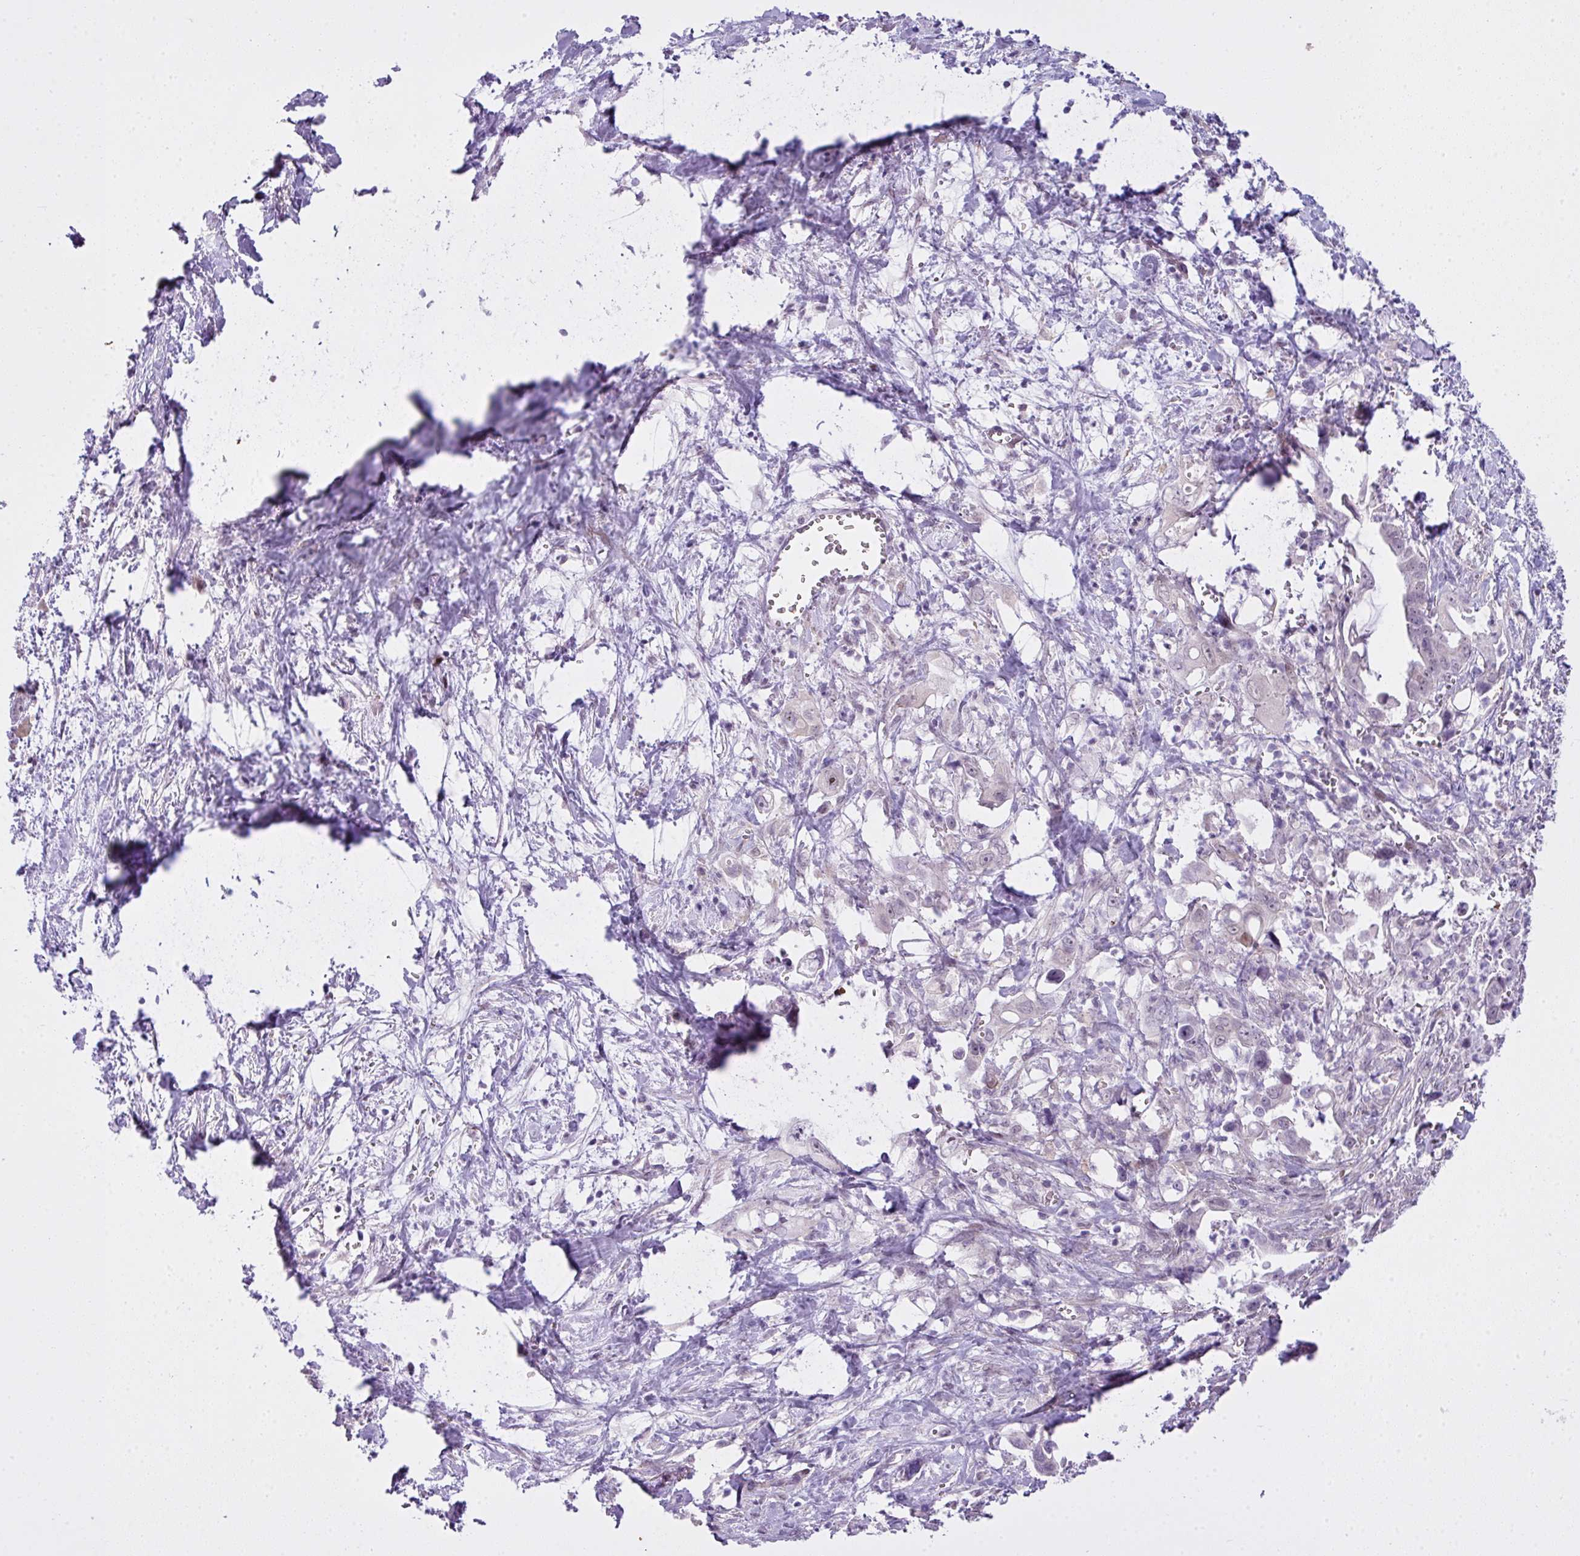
{"staining": {"intensity": "negative", "quantity": "none", "location": "none"}, "tissue": "pancreatic cancer", "cell_type": "Tumor cells", "image_type": "cancer", "snomed": [{"axis": "morphology", "description": "Adenocarcinoma, NOS"}, {"axis": "topography", "description": "Pancreas"}], "caption": "This is an IHC image of pancreatic cancer (adenocarcinoma). There is no staining in tumor cells.", "gene": "ZNF688", "patient": {"sex": "male", "age": 61}}